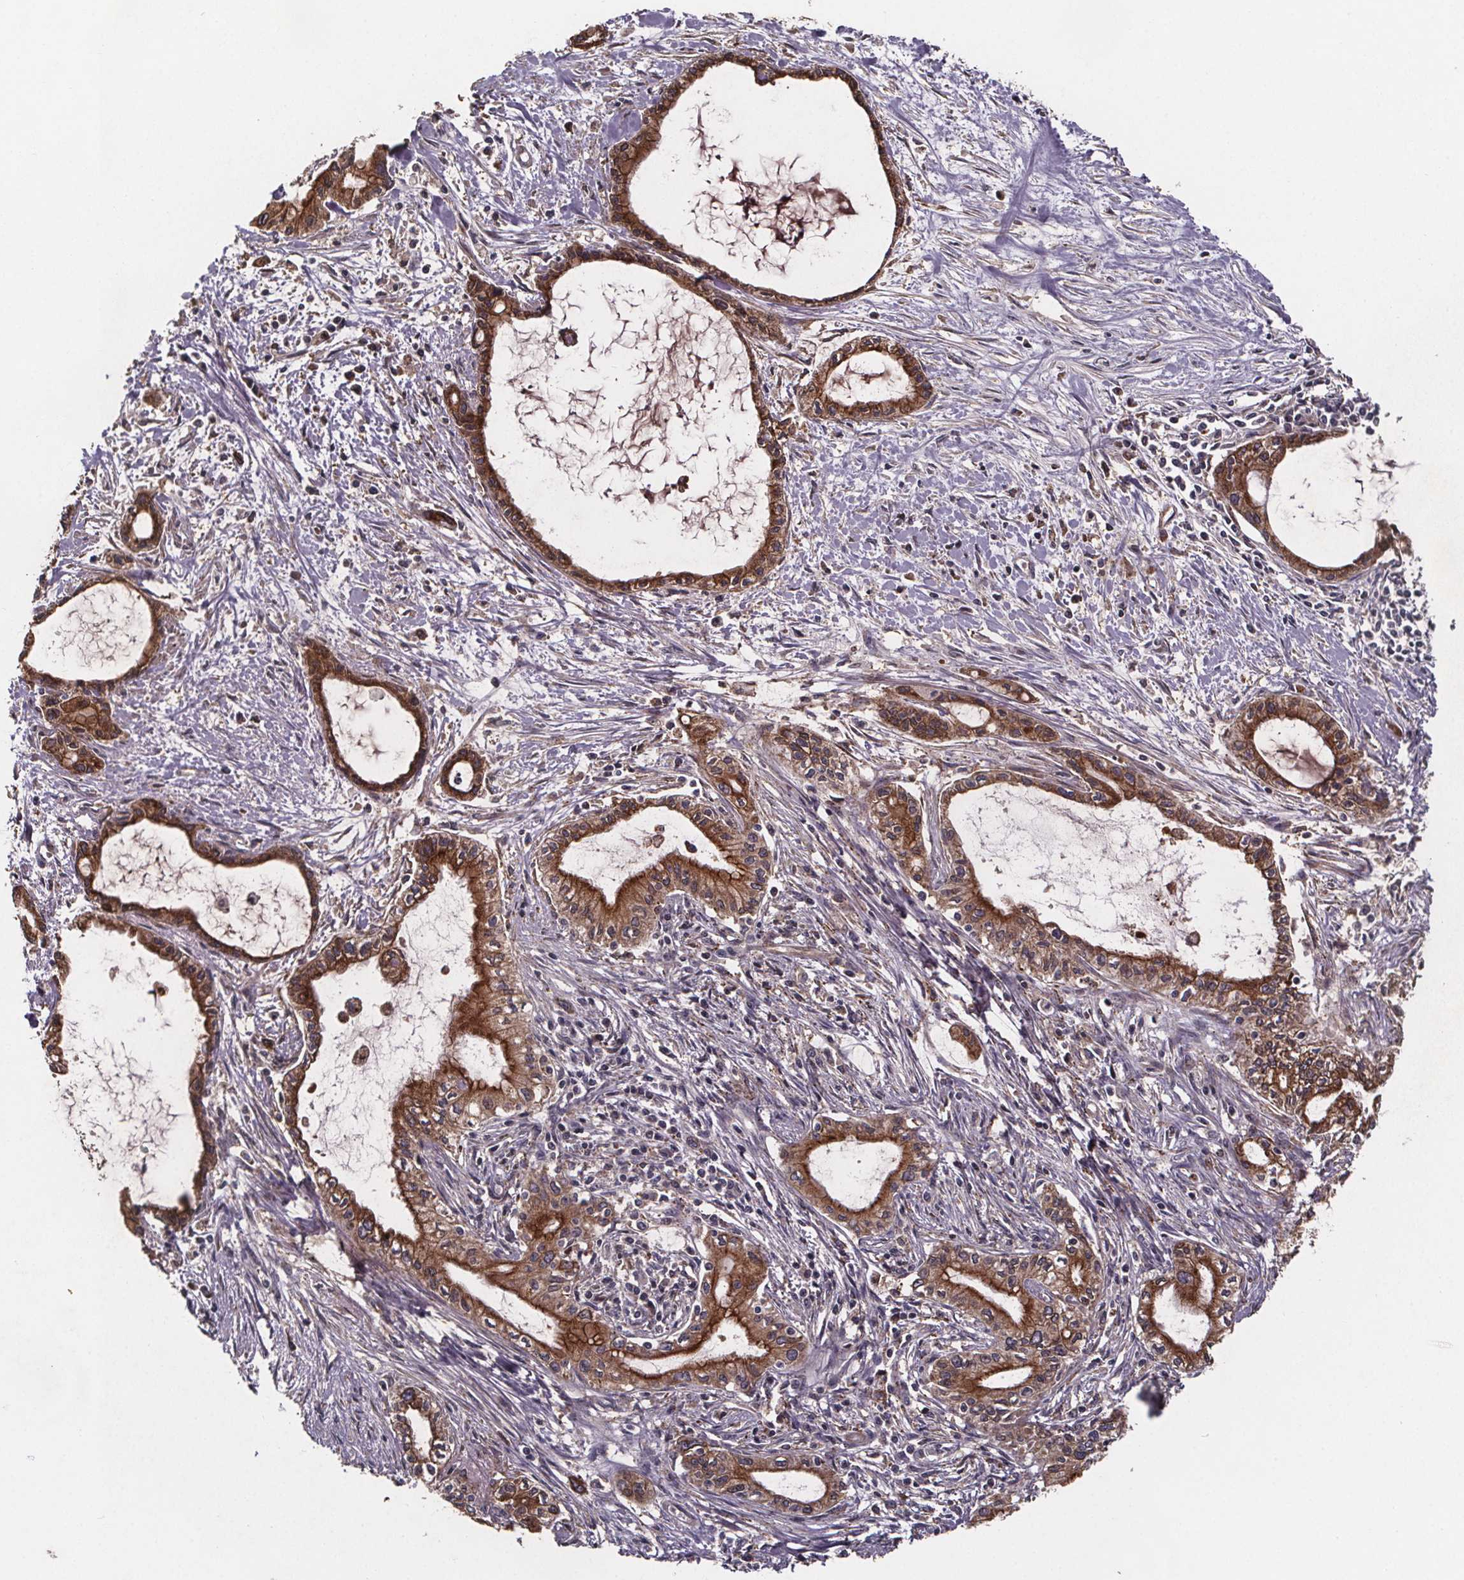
{"staining": {"intensity": "strong", "quantity": ">75%", "location": "cytoplasmic/membranous"}, "tissue": "pancreatic cancer", "cell_type": "Tumor cells", "image_type": "cancer", "snomed": [{"axis": "morphology", "description": "Adenocarcinoma, NOS"}, {"axis": "topography", "description": "Pancreas"}], "caption": "Brown immunohistochemical staining in human pancreatic adenocarcinoma demonstrates strong cytoplasmic/membranous expression in approximately >75% of tumor cells.", "gene": "FASTKD3", "patient": {"sex": "male", "age": 48}}